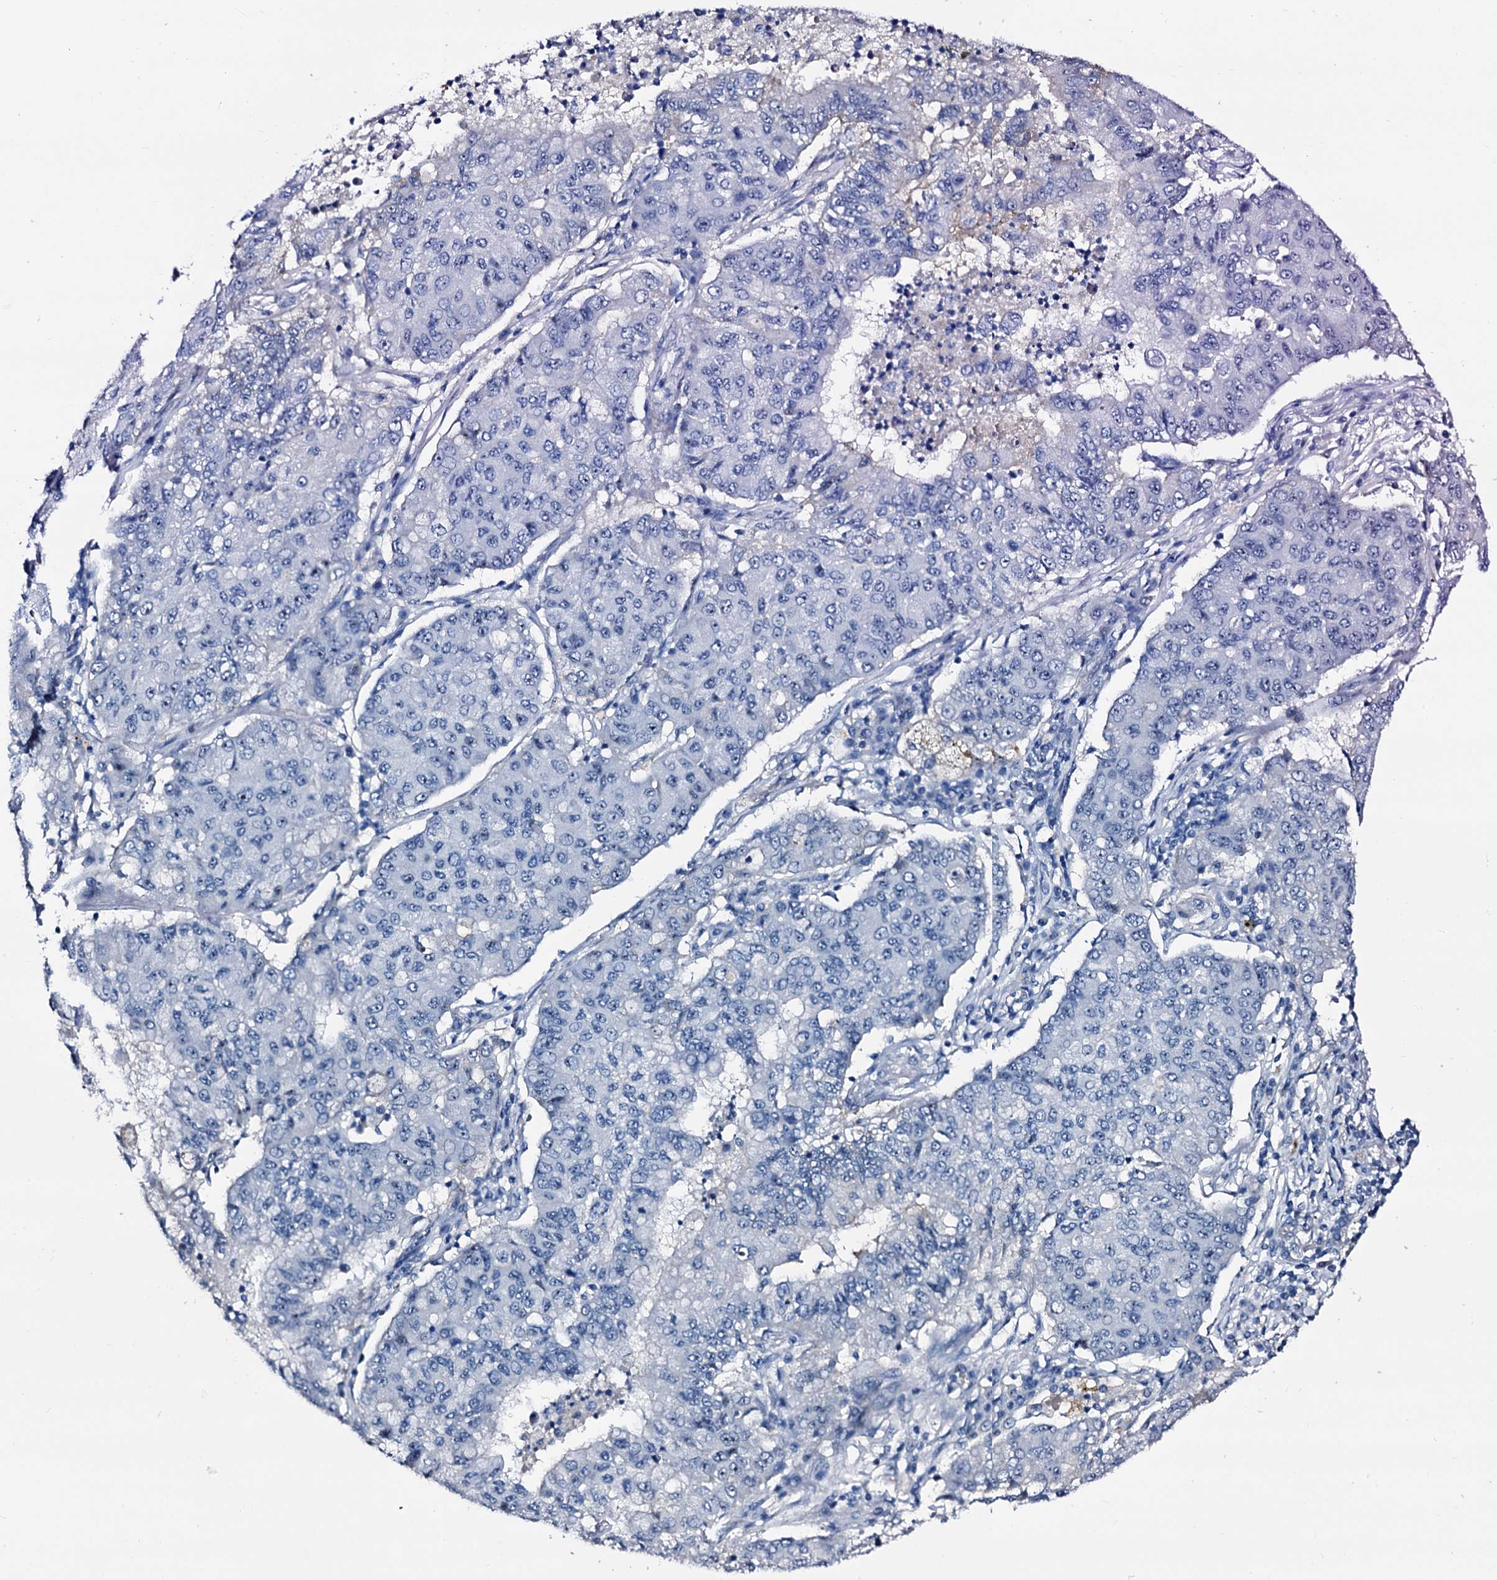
{"staining": {"intensity": "negative", "quantity": "none", "location": "none"}, "tissue": "lung cancer", "cell_type": "Tumor cells", "image_type": "cancer", "snomed": [{"axis": "morphology", "description": "Squamous cell carcinoma, NOS"}, {"axis": "topography", "description": "Lung"}], "caption": "Tumor cells show no significant expression in lung cancer.", "gene": "EMG1", "patient": {"sex": "male", "age": 74}}